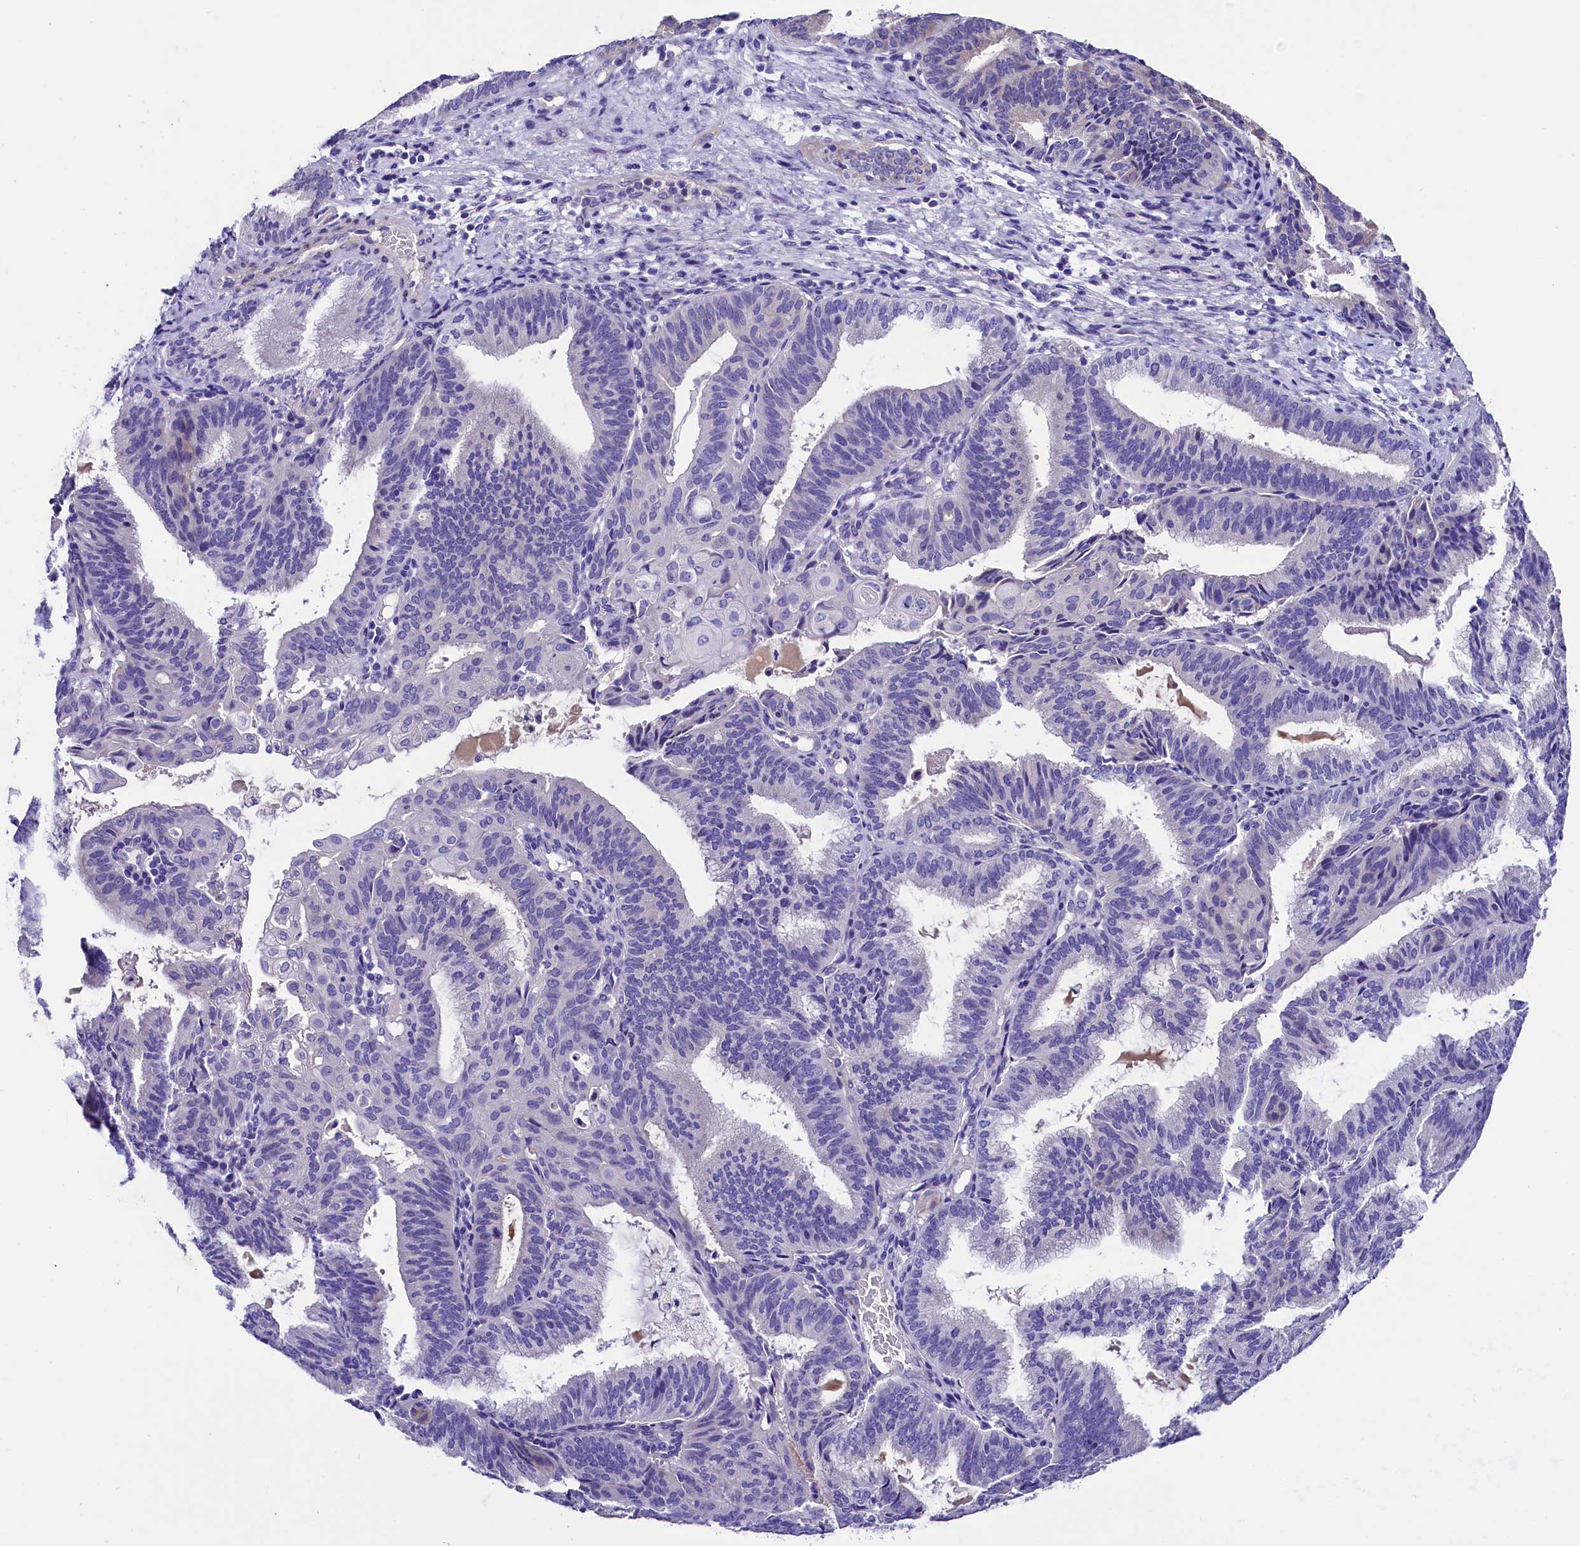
{"staining": {"intensity": "negative", "quantity": "none", "location": "none"}, "tissue": "endometrial cancer", "cell_type": "Tumor cells", "image_type": "cancer", "snomed": [{"axis": "morphology", "description": "Adenocarcinoma, NOS"}, {"axis": "topography", "description": "Endometrium"}], "caption": "This is an immunohistochemistry (IHC) image of human endometrial cancer. There is no expression in tumor cells.", "gene": "SOD3", "patient": {"sex": "female", "age": 49}}